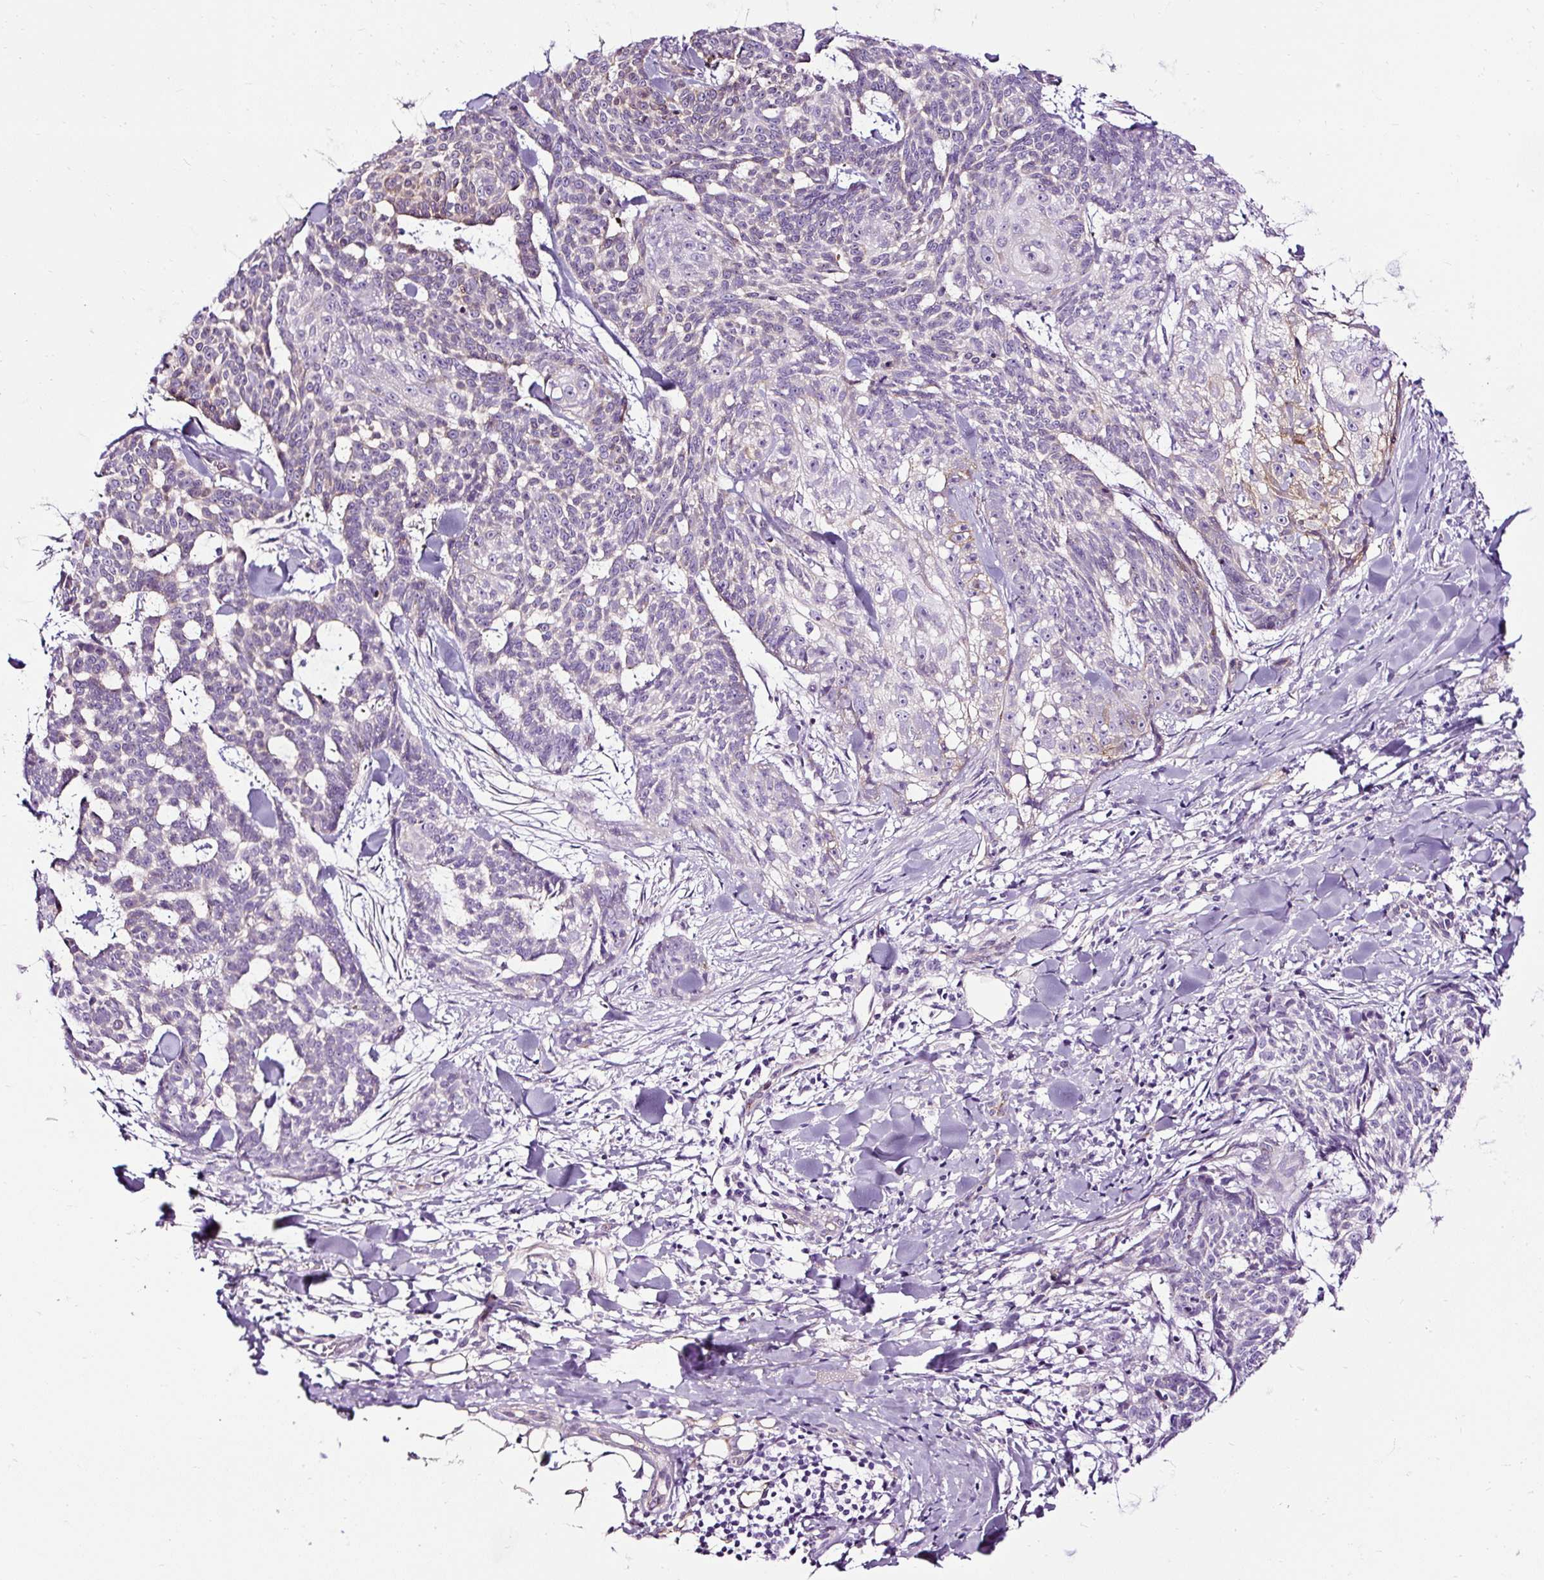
{"staining": {"intensity": "negative", "quantity": "none", "location": "none"}, "tissue": "skin cancer", "cell_type": "Tumor cells", "image_type": "cancer", "snomed": [{"axis": "morphology", "description": "Basal cell carcinoma"}, {"axis": "topography", "description": "Skin"}], "caption": "Protein analysis of basal cell carcinoma (skin) reveals no significant staining in tumor cells.", "gene": "SLC7A8", "patient": {"sex": "female", "age": 93}}